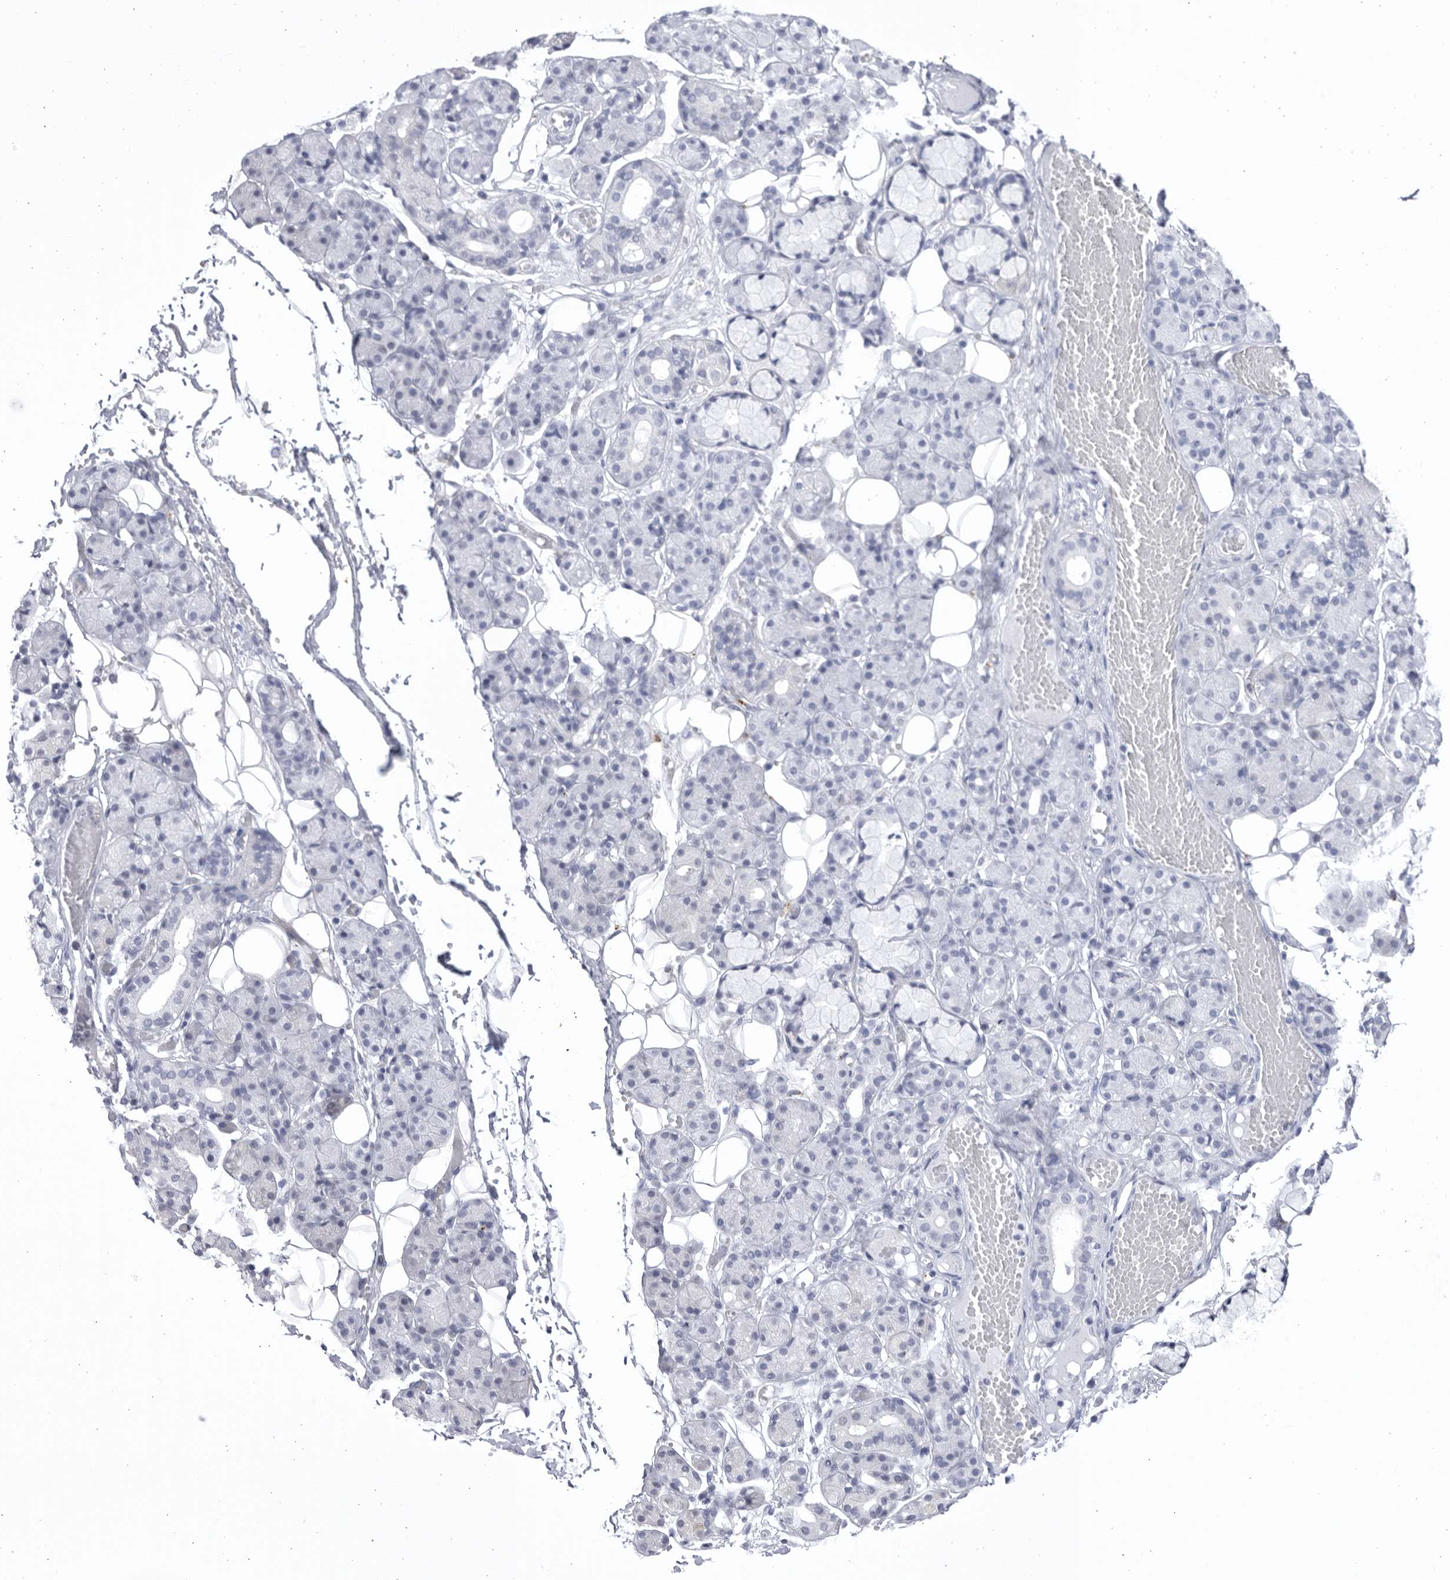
{"staining": {"intensity": "negative", "quantity": "none", "location": "none"}, "tissue": "salivary gland", "cell_type": "Glandular cells", "image_type": "normal", "snomed": [{"axis": "morphology", "description": "Normal tissue, NOS"}, {"axis": "topography", "description": "Salivary gland"}], "caption": "This photomicrograph is of unremarkable salivary gland stained with immunohistochemistry (IHC) to label a protein in brown with the nuclei are counter-stained blue. There is no expression in glandular cells.", "gene": "CCDC181", "patient": {"sex": "male", "age": 63}}